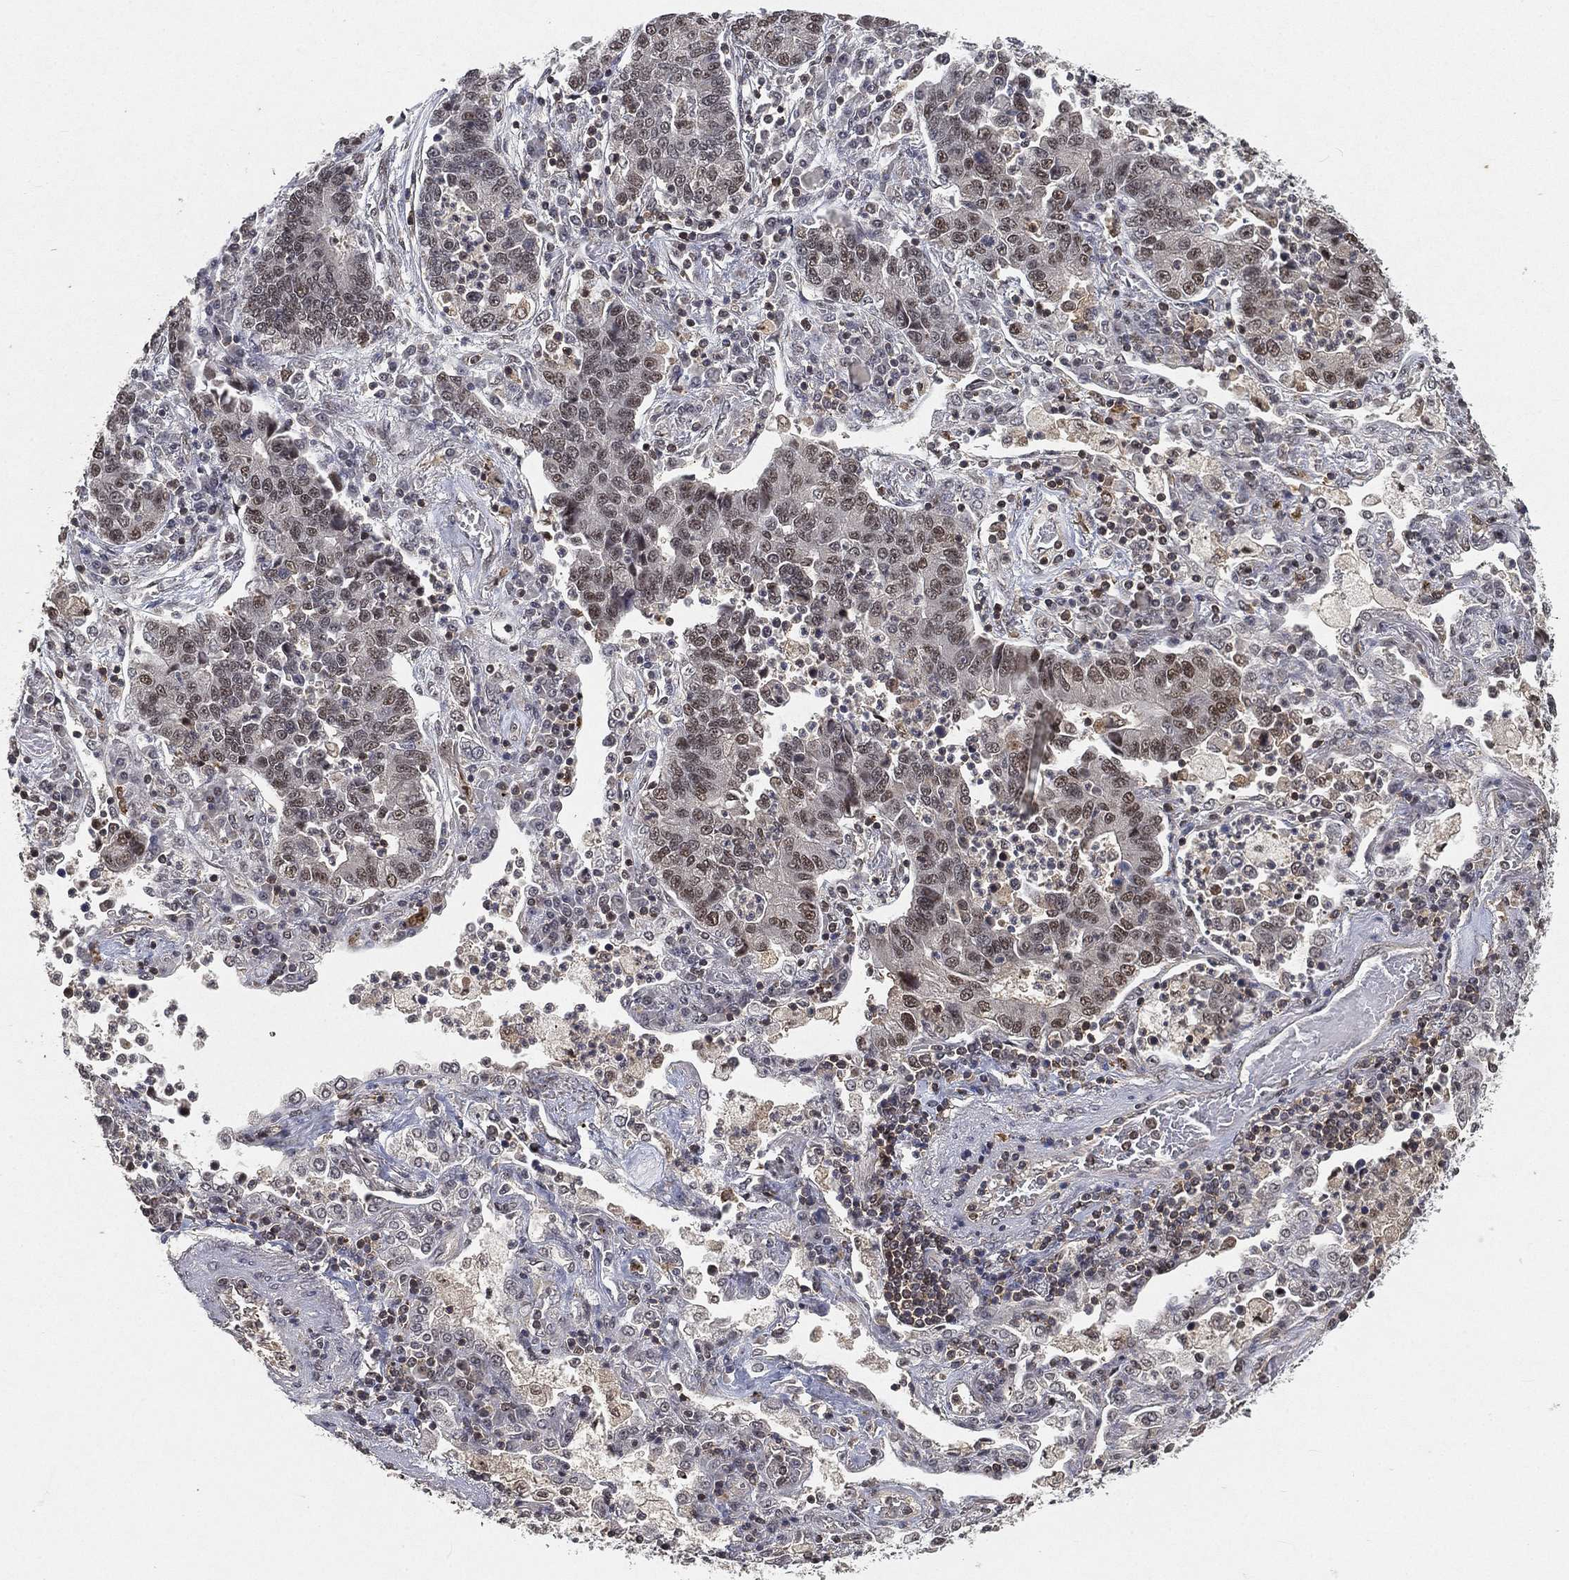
{"staining": {"intensity": "weak", "quantity": "<25%", "location": "nuclear"}, "tissue": "lung cancer", "cell_type": "Tumor cells", "image_type": "cancer", "snomed": [{"axis": "morphology", "description": "Adenocarcinoma, NOS"}, {"axis": "topography", "description": "Lung"}], "caption": "Micrograph shows no protein staining in tumor cells of lung cancer (adenocarcinoma) tissue.", "gene": "WDR26", "patient": {"sex": "female", "age": 57}}